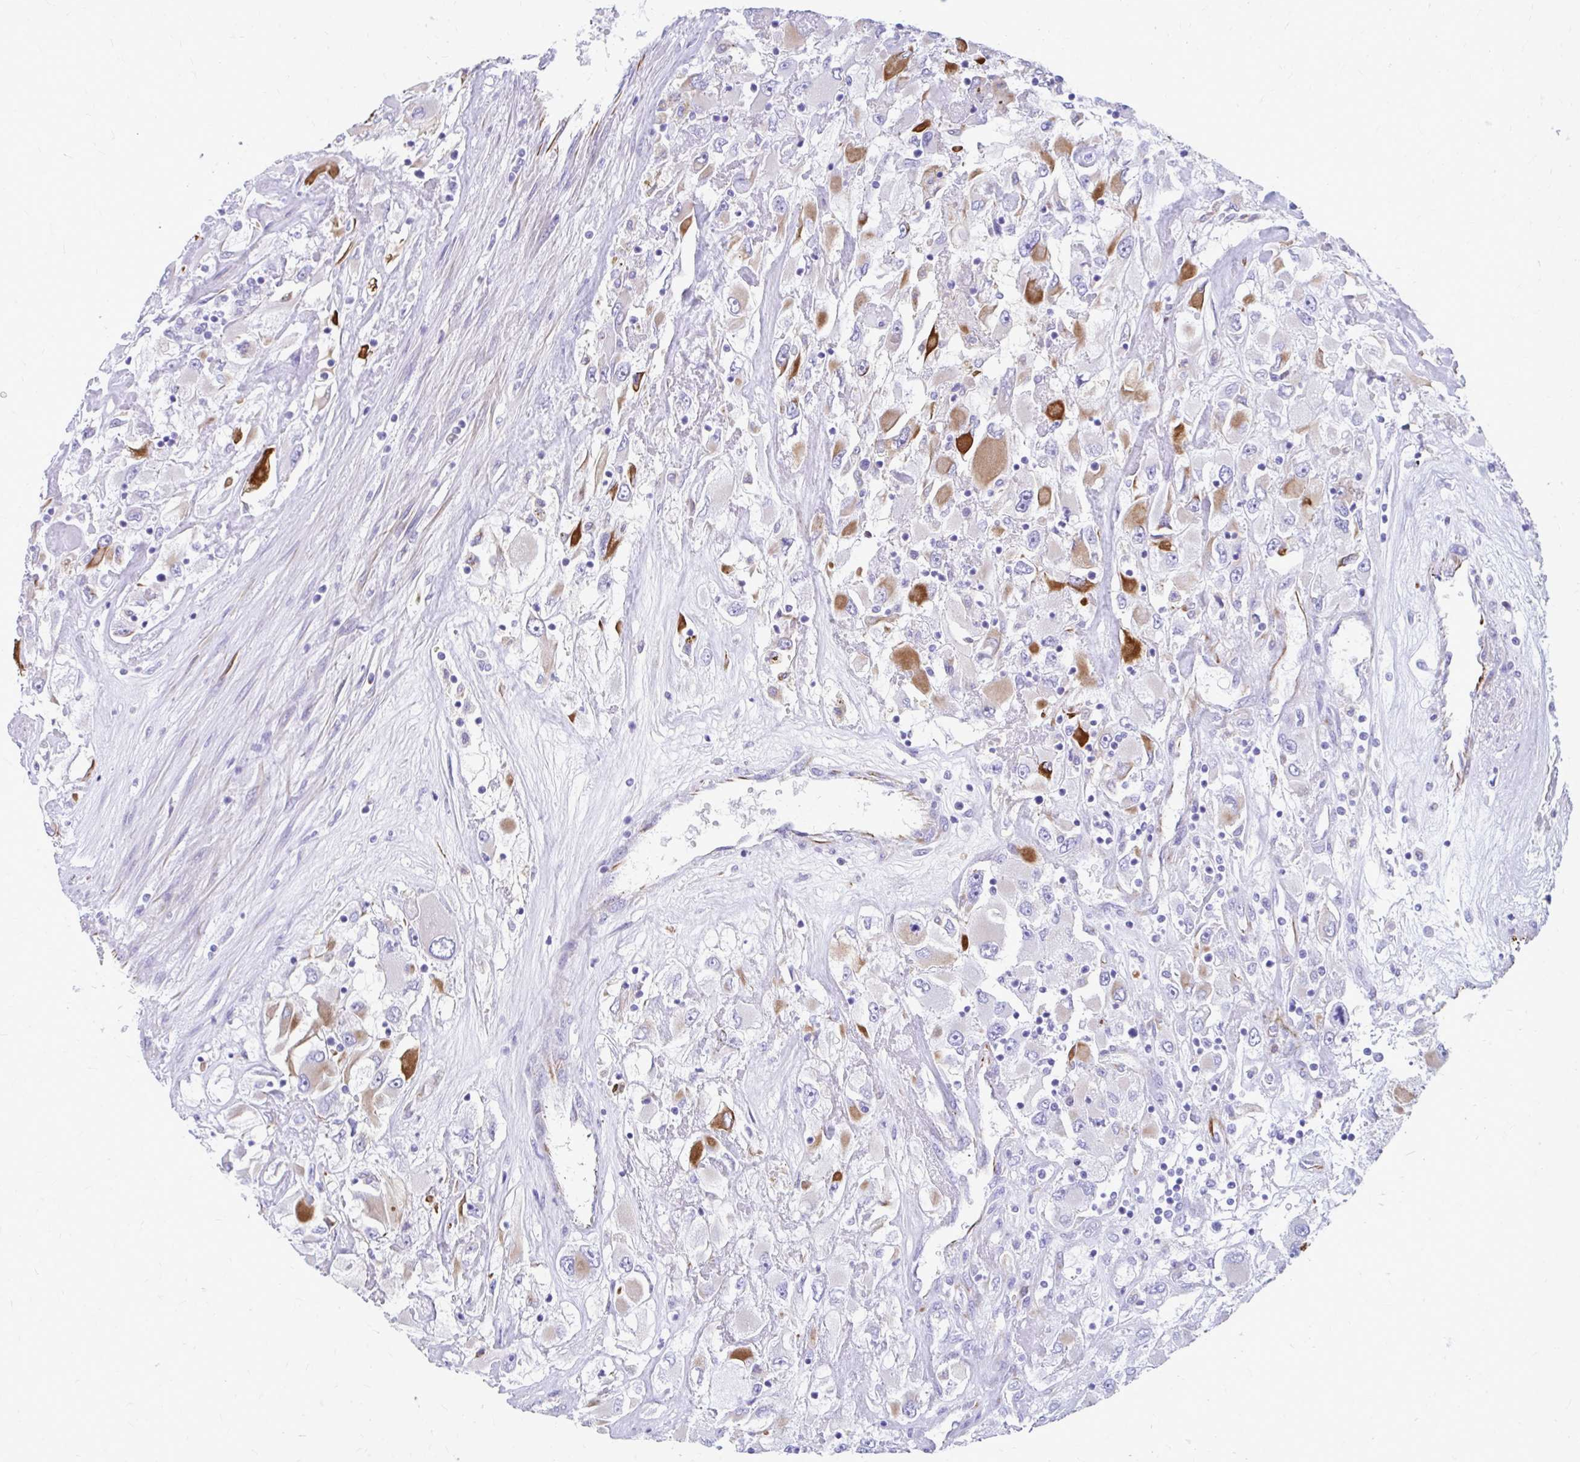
{"staining": {"intensity": "moderate", "quantity": "<25%", "location": "cytoplasmic/membranous"}, "tissue": "renal cancer", "cell_type": "Tumor cells", "image_type": "cancer", "snomed": [{"axis": "morphology", "description": "Adenocarcinoma, NOS"}, {"axis": "topography", "description": "Kidney"}], "caption": "Immunohistochemistry staining of renal adenocarcinoma, which exhibits low levels of moderate cytoplasmic/membranous positivity in about <25% of tumor cells indicating moderate cytoplasmic/membranous protein positivity. The staining was performed using DAB (3,3'-diaminobenzidine) (brown) for protein detection and nuclei were counterstained in hematoxylin (blue).", "gene": "ZNF699", "patient": {"sex": "female", "age": 52}}